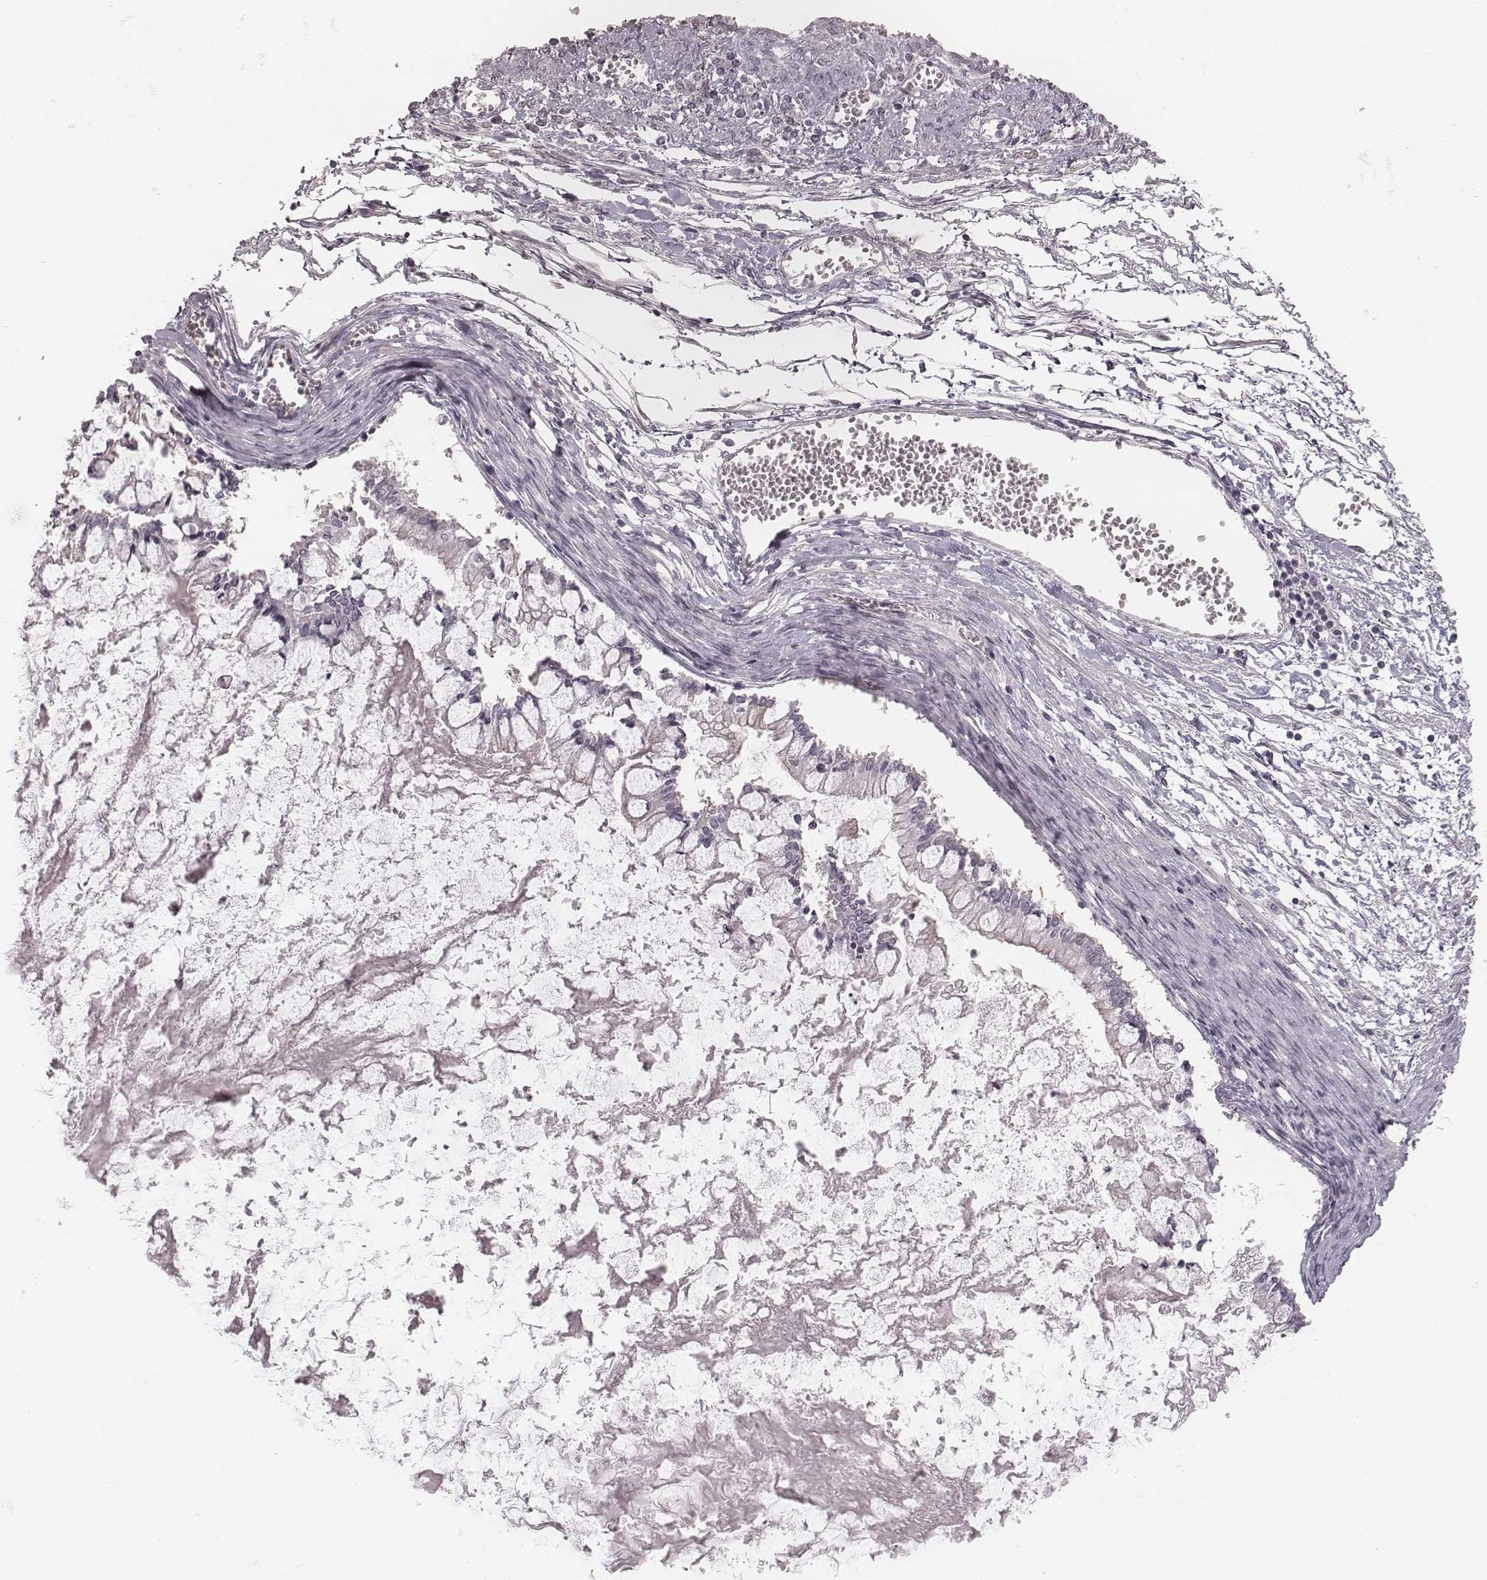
{"staining": {"intensity": "negative", "quantity": "none", "location": "none"}, "tissue": "ovarian cancer", "cell_type": "Tumor cells", "image_type": "cancer", "snomed": [{"axis": "morphology", "description": "Cystadenocarcinoma, mucinous, NOS"}, {"axis": "topography", "description": "Ovary"}], "caption": "Human ovarian mucinous cystadenocarcinoma stained for a protein using immunohistochemistry (IHC) displays no staining in tumor cells.", "gene": "TDRD5", "patient": {"sex": "female", "age": 67}}